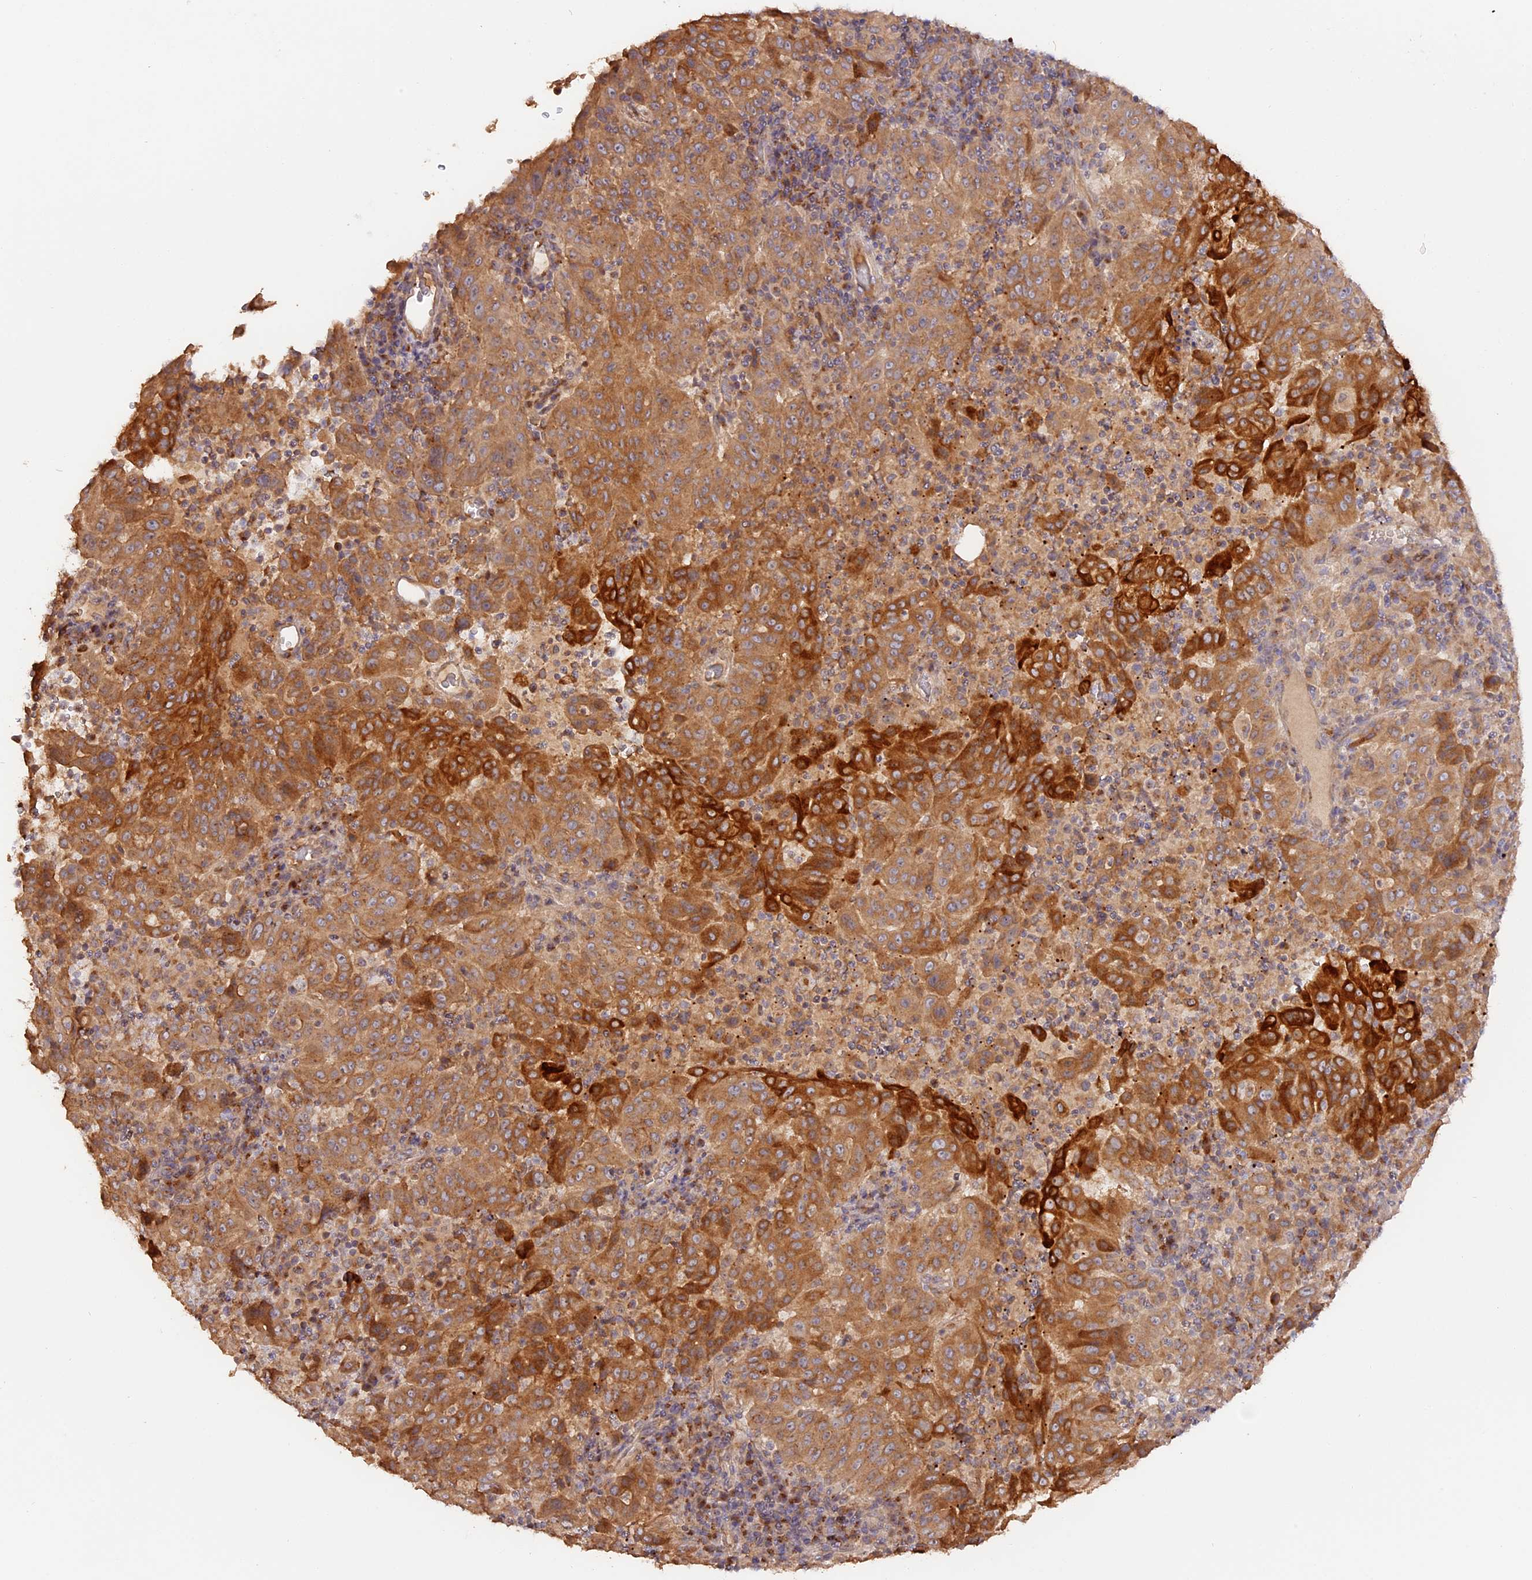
{"staining": {"intensity": "strong", "quantity": ">75%", "location": "cytoplasmic/membranous"}, "tissue": "pancreatic cancer", "cell_type": "Tumor cells", "image_type": "cancer", "snomed": [{"axis": "morphology", "description": "Adenocarcinoma, NOS"}, {"axis": "topography", "description": "Pancreas"}], "caption": "Protein expression by IHC exhibits strong cytoplasmic/membranous staining in about >75% of tumor cells in pancreatic cancer (adenocarcinoma). (IHC, brightfield microscopy, high magnification).", "gene": "TANGO6", "patient": {"sex": "male", "age": 63}}